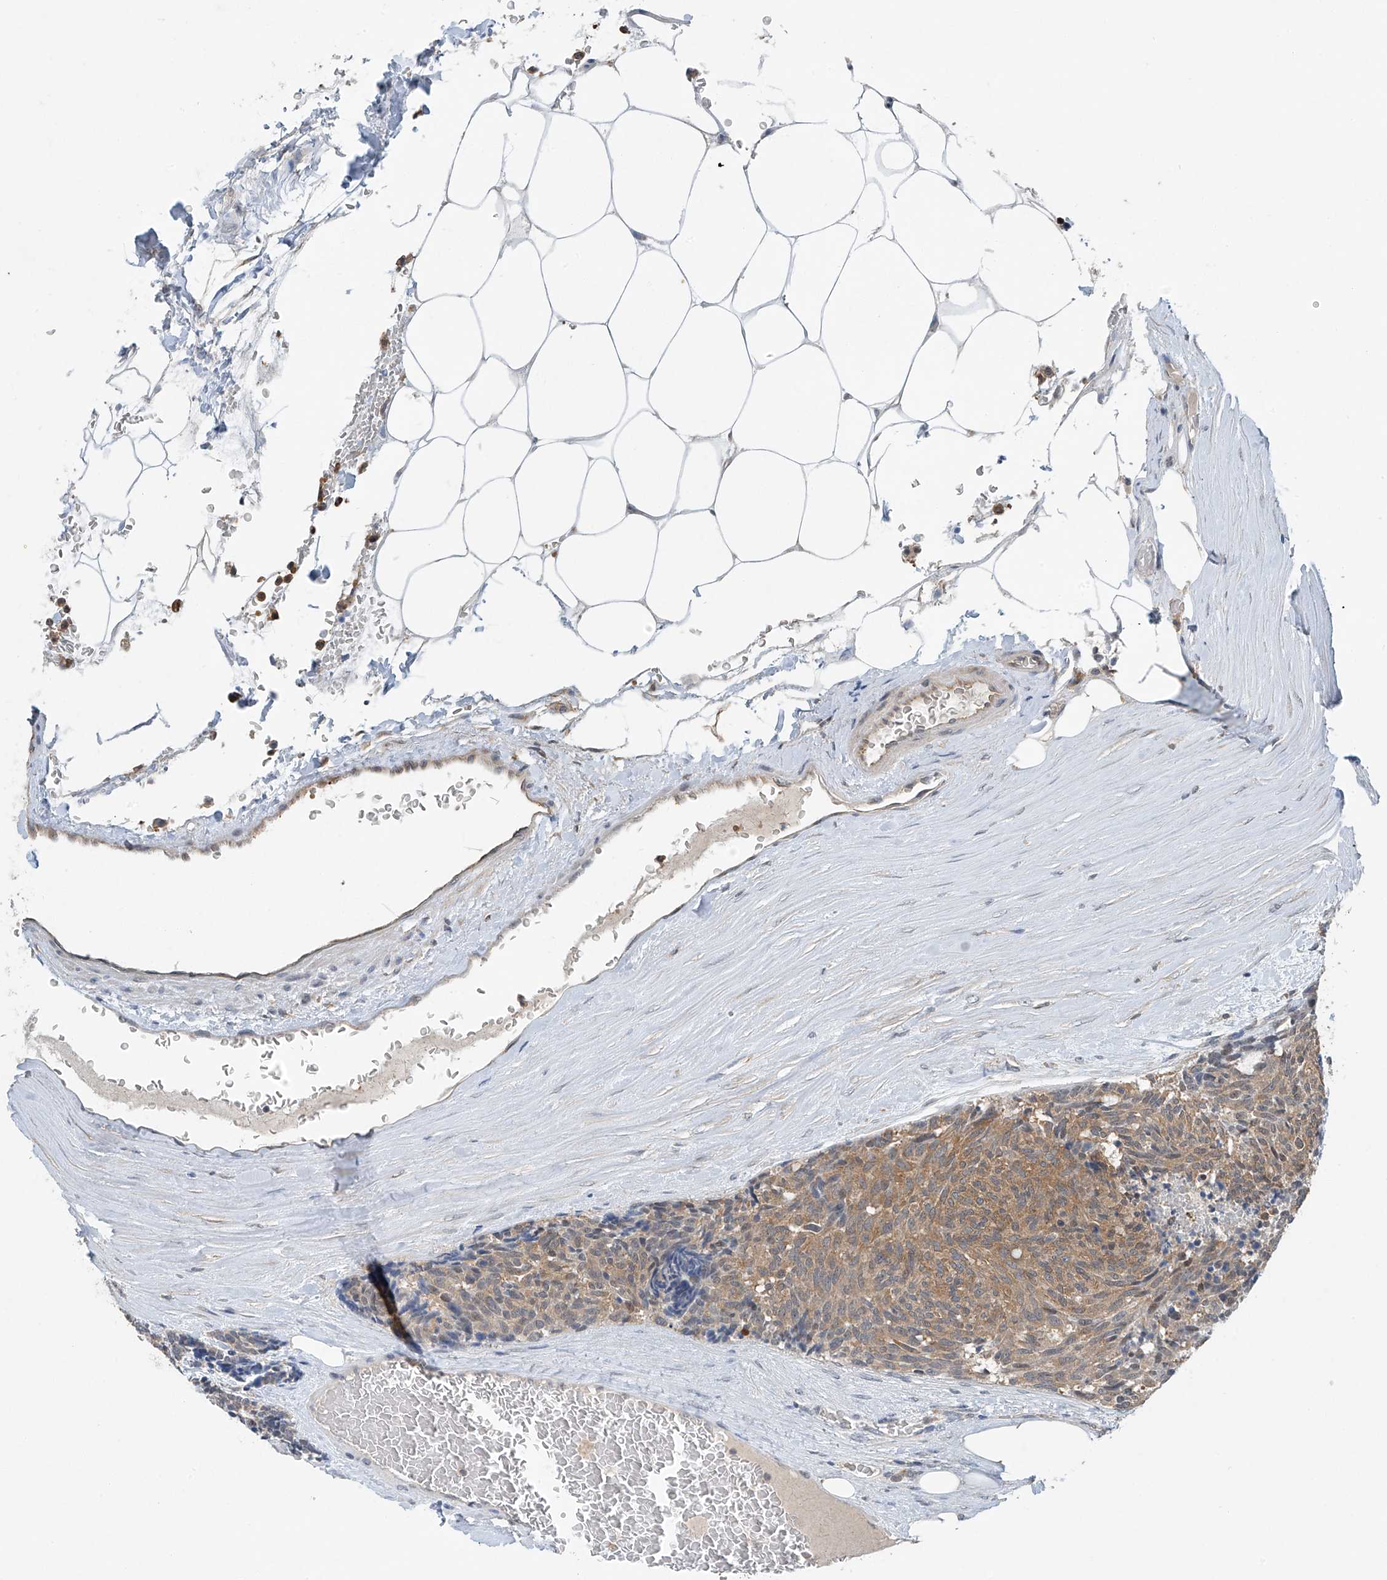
{"staining": {"intensity": "moderate", "quantity": "25%-75%", "location": "cytoplasmic/membranous"}, "tissue": "carcinoid", "cell_type": "Tumor cells", "image_type": "cancer", "snomed": [{"axis": "morphology", "description": "Carcinoid, malignant, NOS"}, {"axis": "topography", "description": "Pancreas"}], "caption": "Malignant carcinoid stained with a brown dye reveals moderate cytoplasmic/membranous positive staining in about 25%-75% of tumor cells.", "gene": "TAF8", "patient": {"sex": "female", "age": 54}}